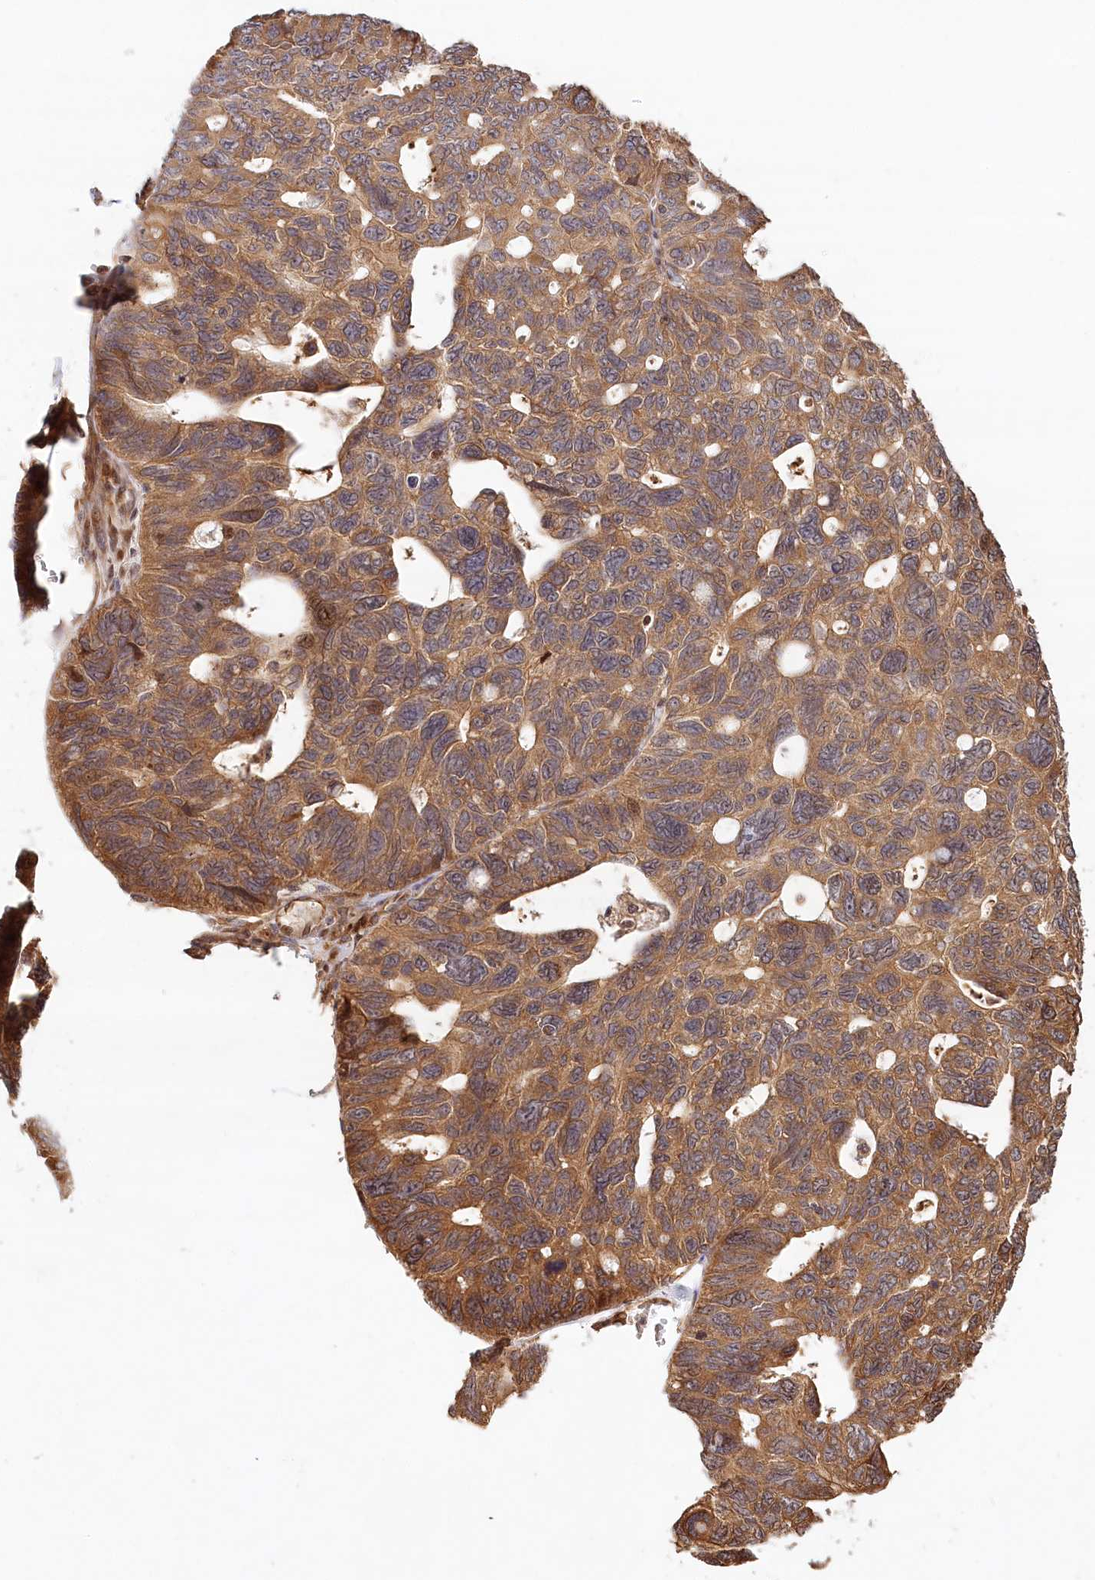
{"staining": {"intensity": "moderate", "quantity": ">75%", "location": "cytoplasmic/membranous"}, "tissue": "ovarian cancer", "cell_type": "Tumor cells", "image_type": "cancer", "snomed": [{"axis": "morphology", "description": "Cystadenocarcinoma, serous, NOS"}, {"axis": "topography", "description": "Ovary"}], "caption": "Tumor cells display medium levels of moderate cytoplasmic/membranous expression in about >75% of cells in human ovarian cancer (serous cystadenocarcinoma).", "gene": "LSS", "patient": {"sex": "female", "age": 79}}